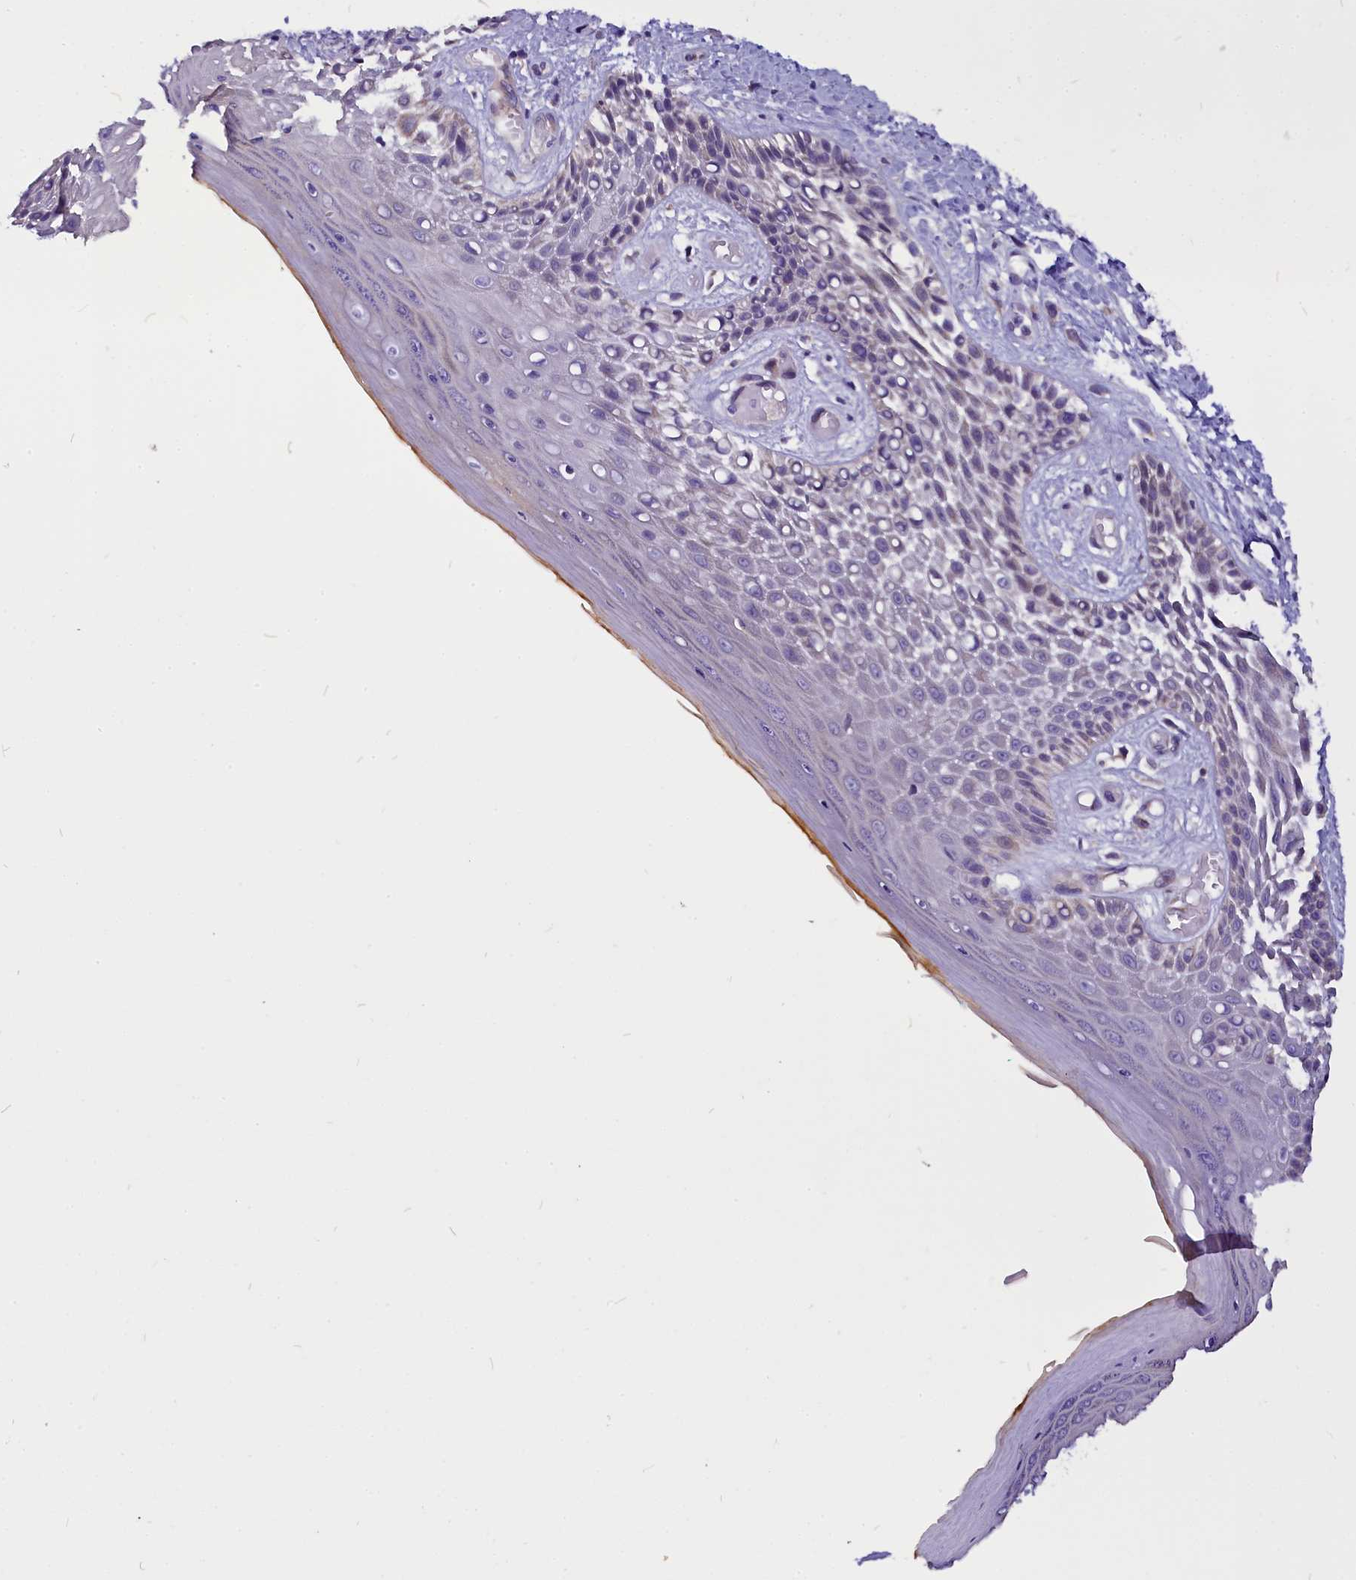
{"staining": {"intensity": "weak", "quantity": "<25%", "location": "cytoplasmic/membranous"}, "tissue": "skin", "cell_type": "Epidermal cells", "image_type": "normal", "snomed": [{"axis": "morphology", "description": "Normal tissue, NOS"}, {"axis": "topography", "description": "Anal"}], "caption": "The histopathology image demonstrates no significant expression in epidermal cells of skin. The staining is performed using DAB (3,3'-diaminobenzidine) brown chromogen with nuclei counter-stained in using hematoxylin.", "gene": "CEP170", "patient": {"sex": "male", "age": 78}}